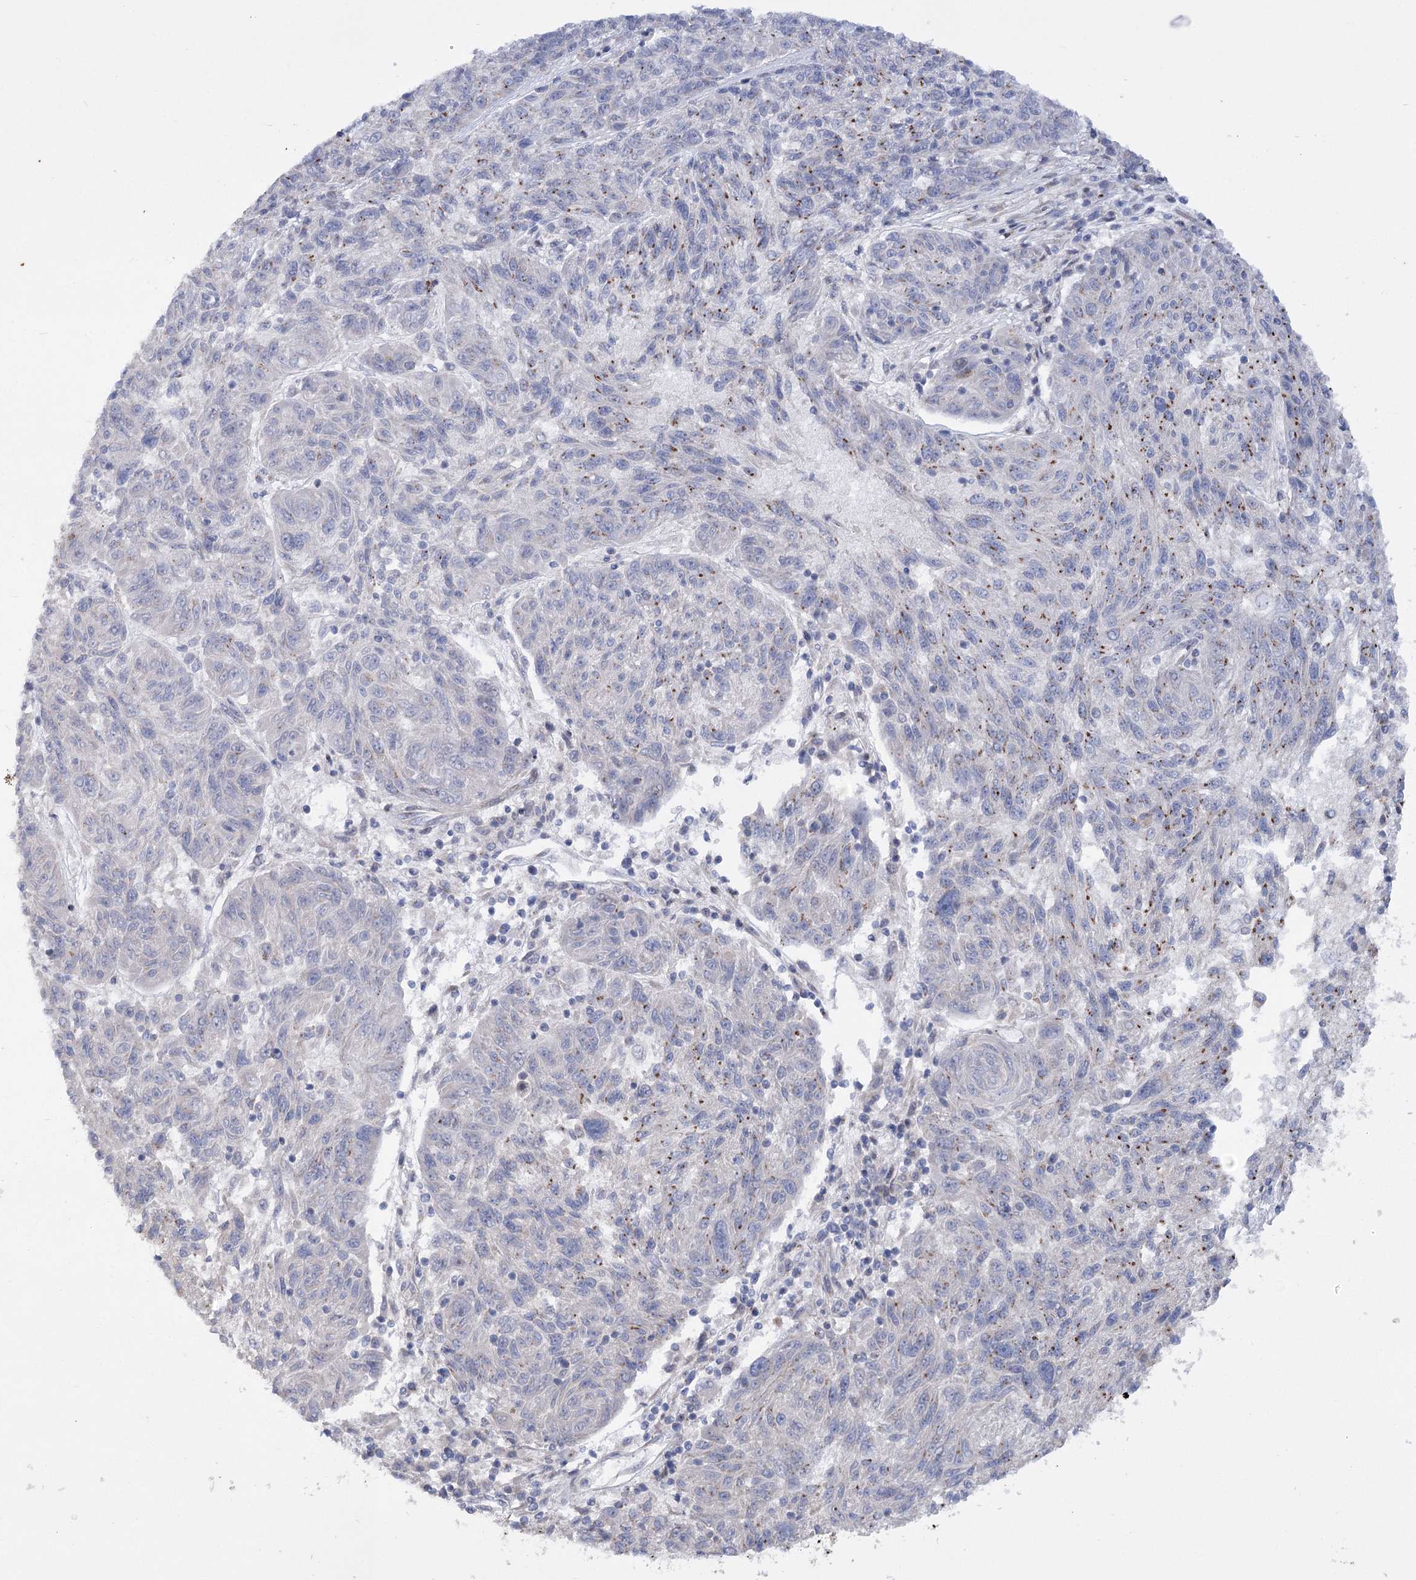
{"staining": {"intensity": "moderate", "quantity": "<25%", "location": "cytoplasmic/membranous"}, "tissue": "melanoma", "cell_type": "Tumor cells", "image_type": "cancer", "snomed": [{"axis": "morphology", "description": "Malignant melanoma, NOS"}, {"axis": "topography", "description": "Skin"}], "caption": "Melanoma tissue displays moderate cytoplasmic/membranous expression in about <25% of tumor cells, visualized by immunohistochemistry.", "gene": "NME7", "patient": {"sex": "male", "age": 53}}